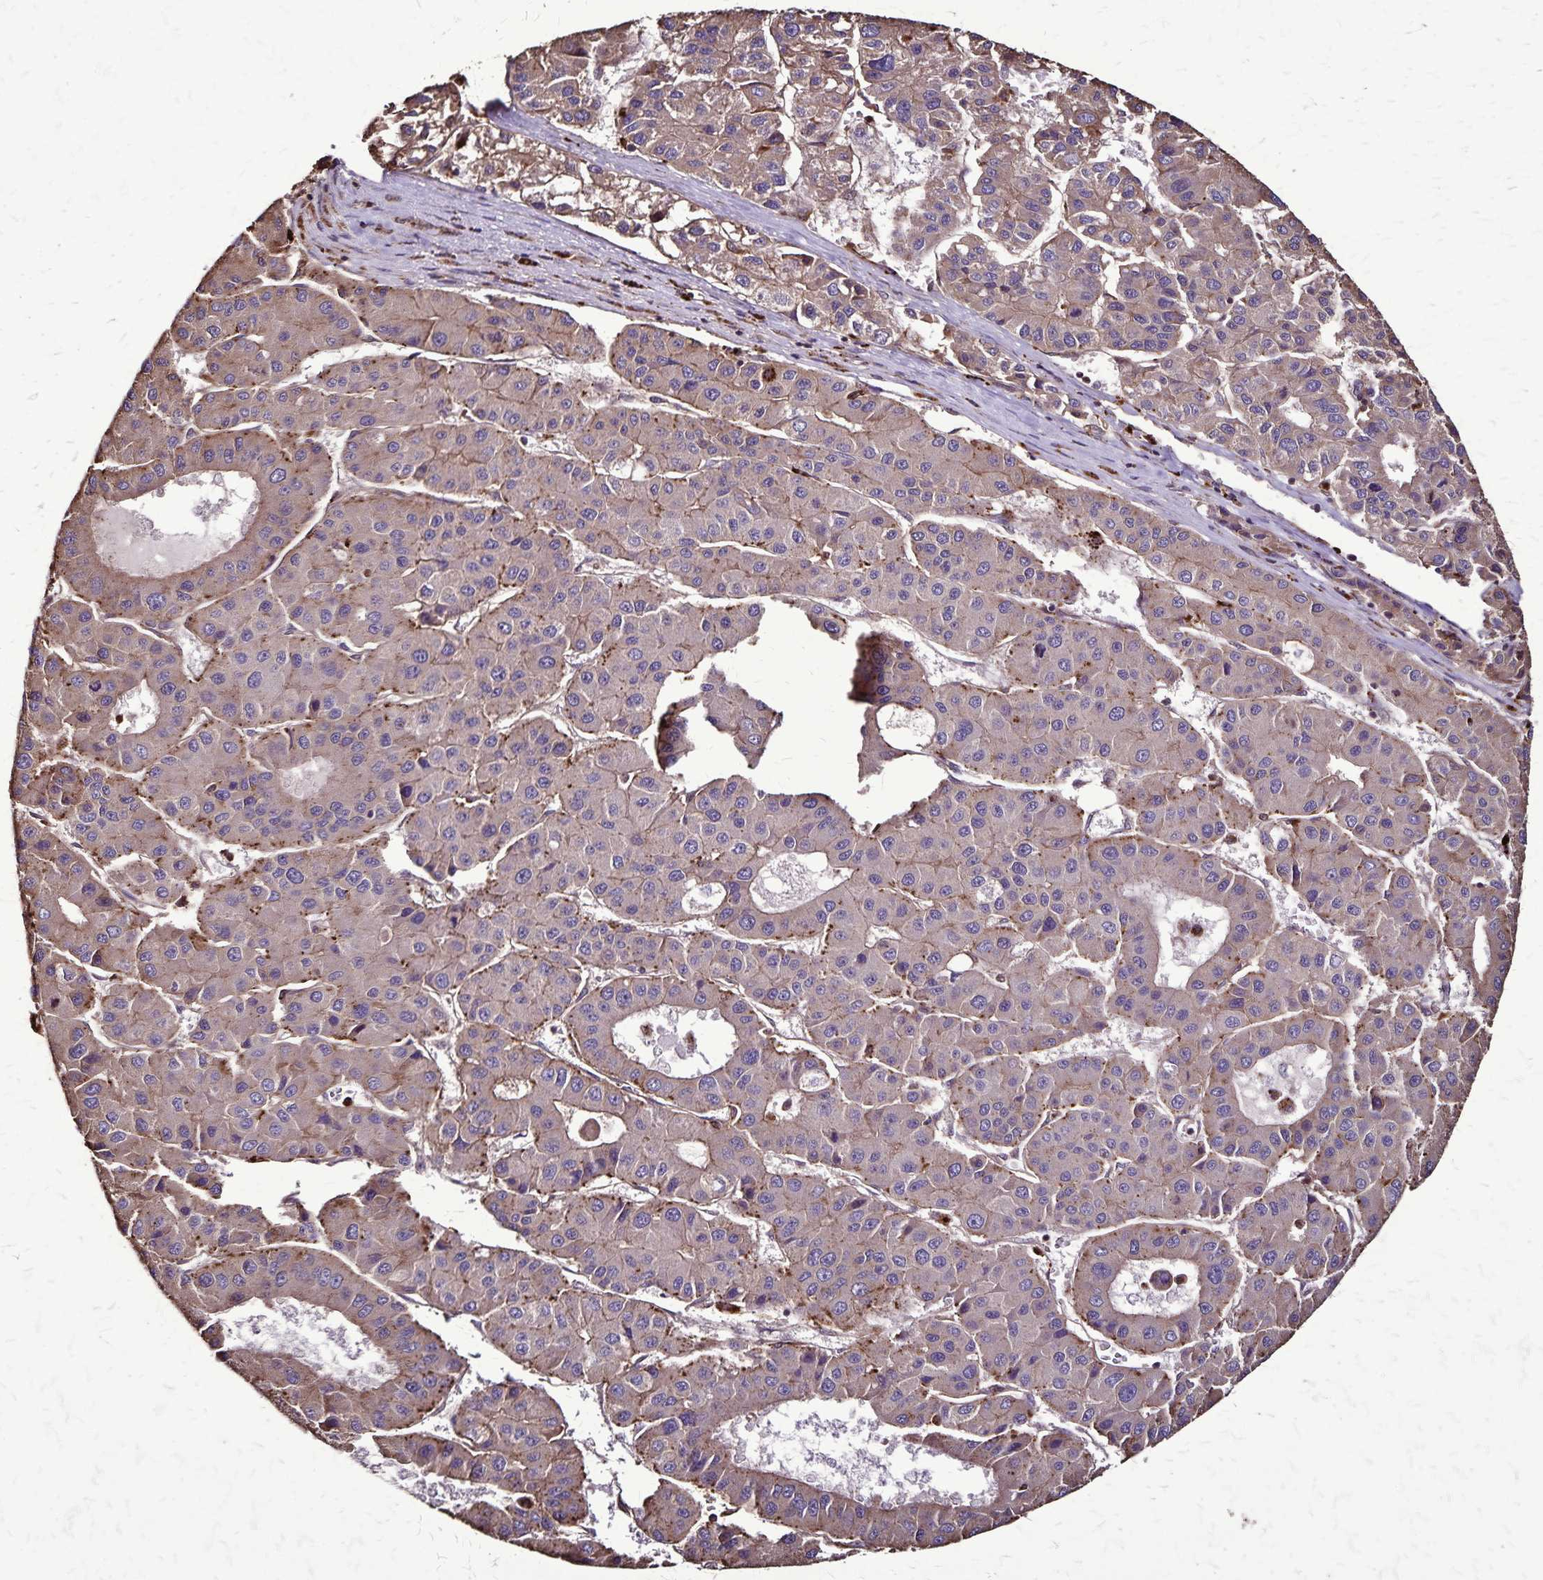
{"staining": {"intensity": "weak", "quantity": "<25%", "location": "cytoplasmic/membranous"}, "tissue": "liver cancer", "cell_type": "Tumor cells", "image_type": "cancer", "snomed": [{"axis": "morphology", "description": "Carcinoma, Hepatocellular, NOS"}, {"axis": "topography", "description": "Liver"}], "caption": "IHC photomicrograph of liver cancer stained for a protein (brown), which demonstrates no positivity in tumor cells.", "gene": "CHMP1B", "patient": {"sex": "male", "age": 73}}